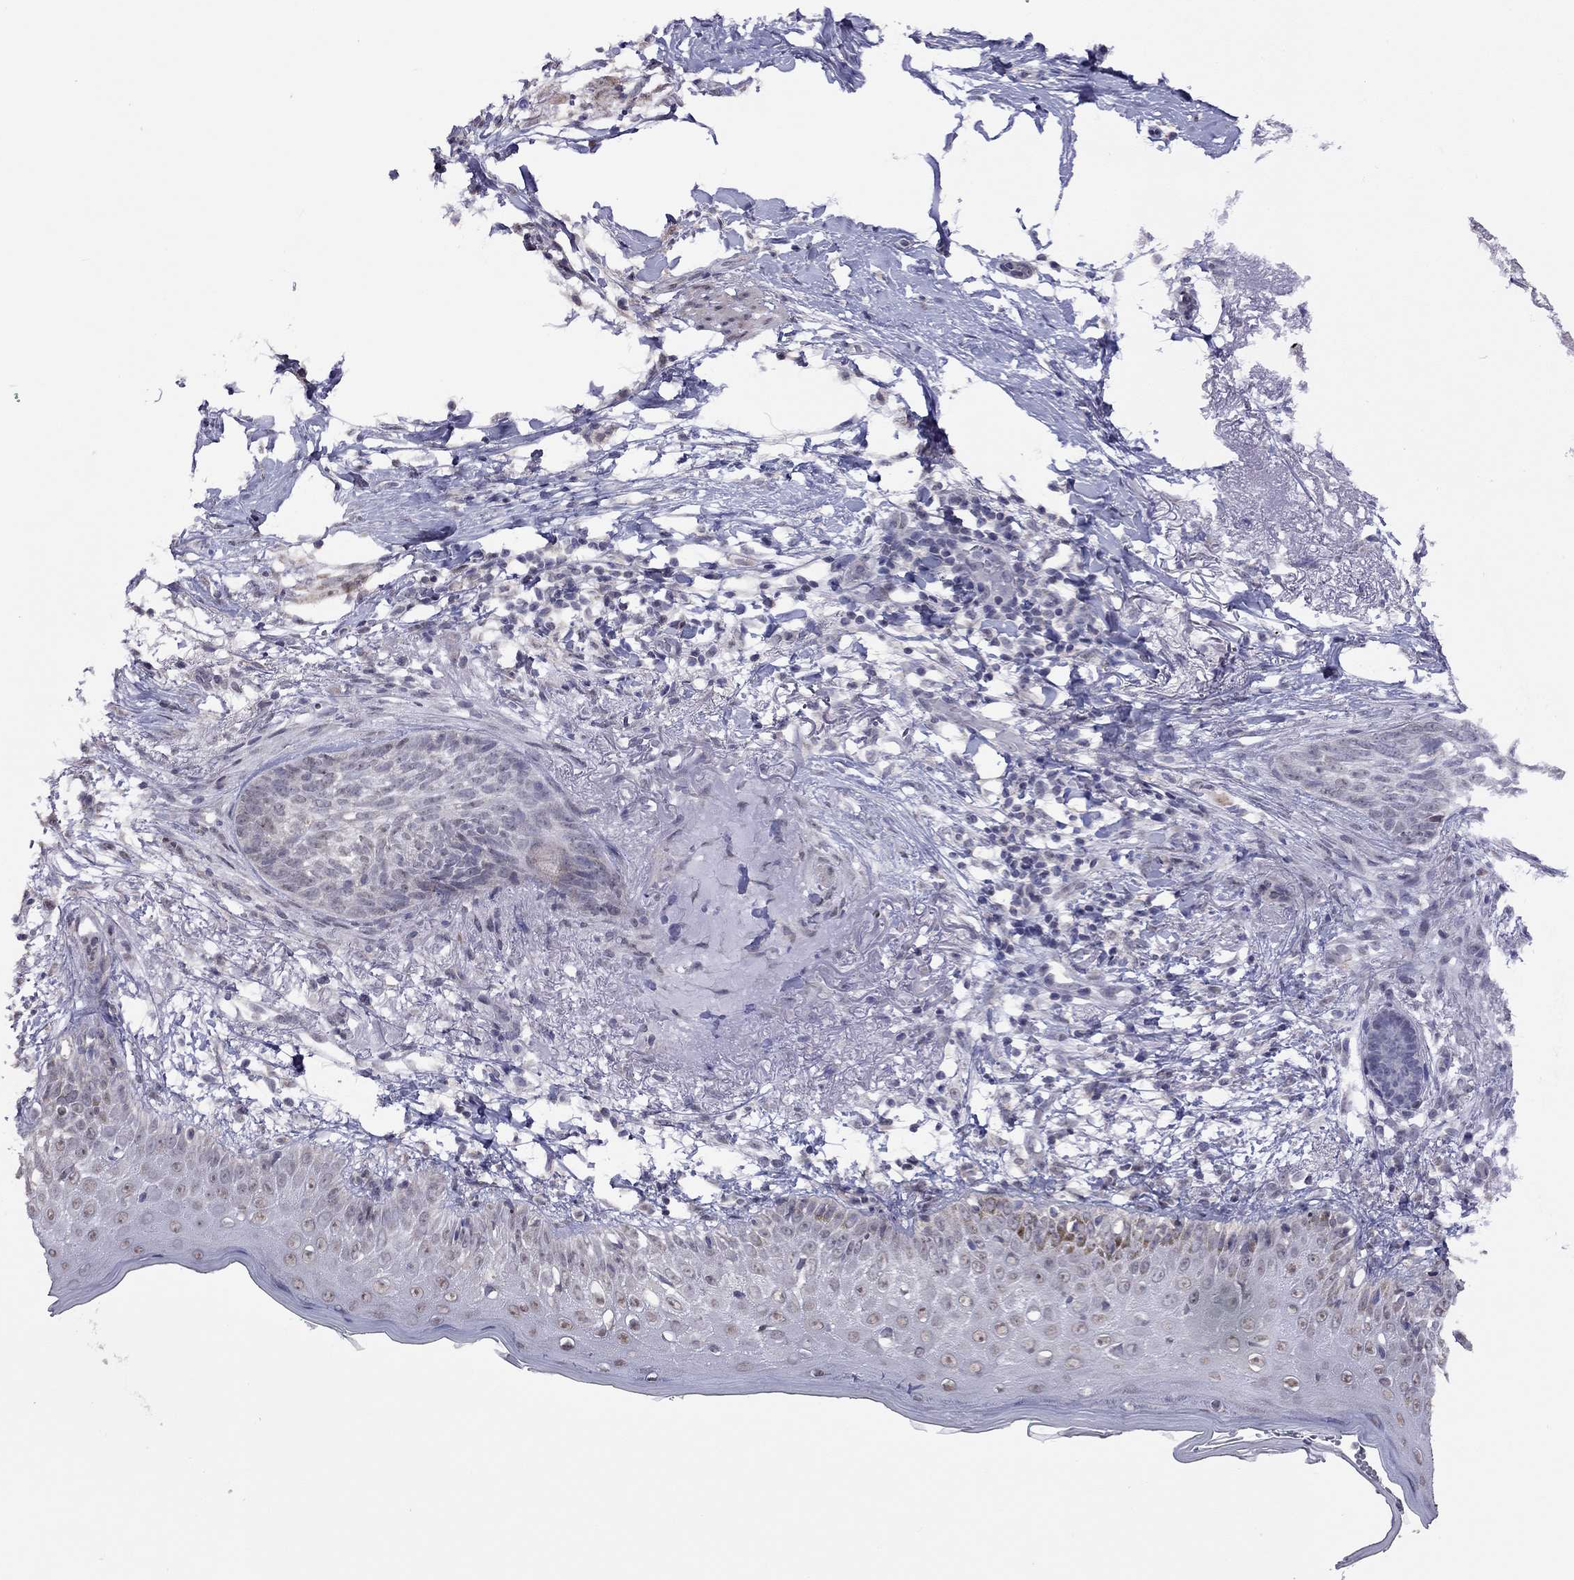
{"staining": {"intensity": "negative", "quantity": "none", "location": "none"}, "tissue": "skin cancer", "cell_type": "Tumor cells", "image_type": "cancer", "snomed": [{"axis": "morphology", "description": "Normal tissue, NOS"}, {"axis": "morphology", "description": "Basal cell carcinoma"}, {"axis": "topography", "description": "Skin"}], "caption": "High magnification brightfield microscopy of skin cancer (basal cell carcinoma) stained with DAB (3,3'-diaminobenzidine) (brown) and counterstained with hematoxylin (blue): tumor cells show no significant positivity.", "gene": "HES5", "patient": {"sex": "male", "age": 84}}